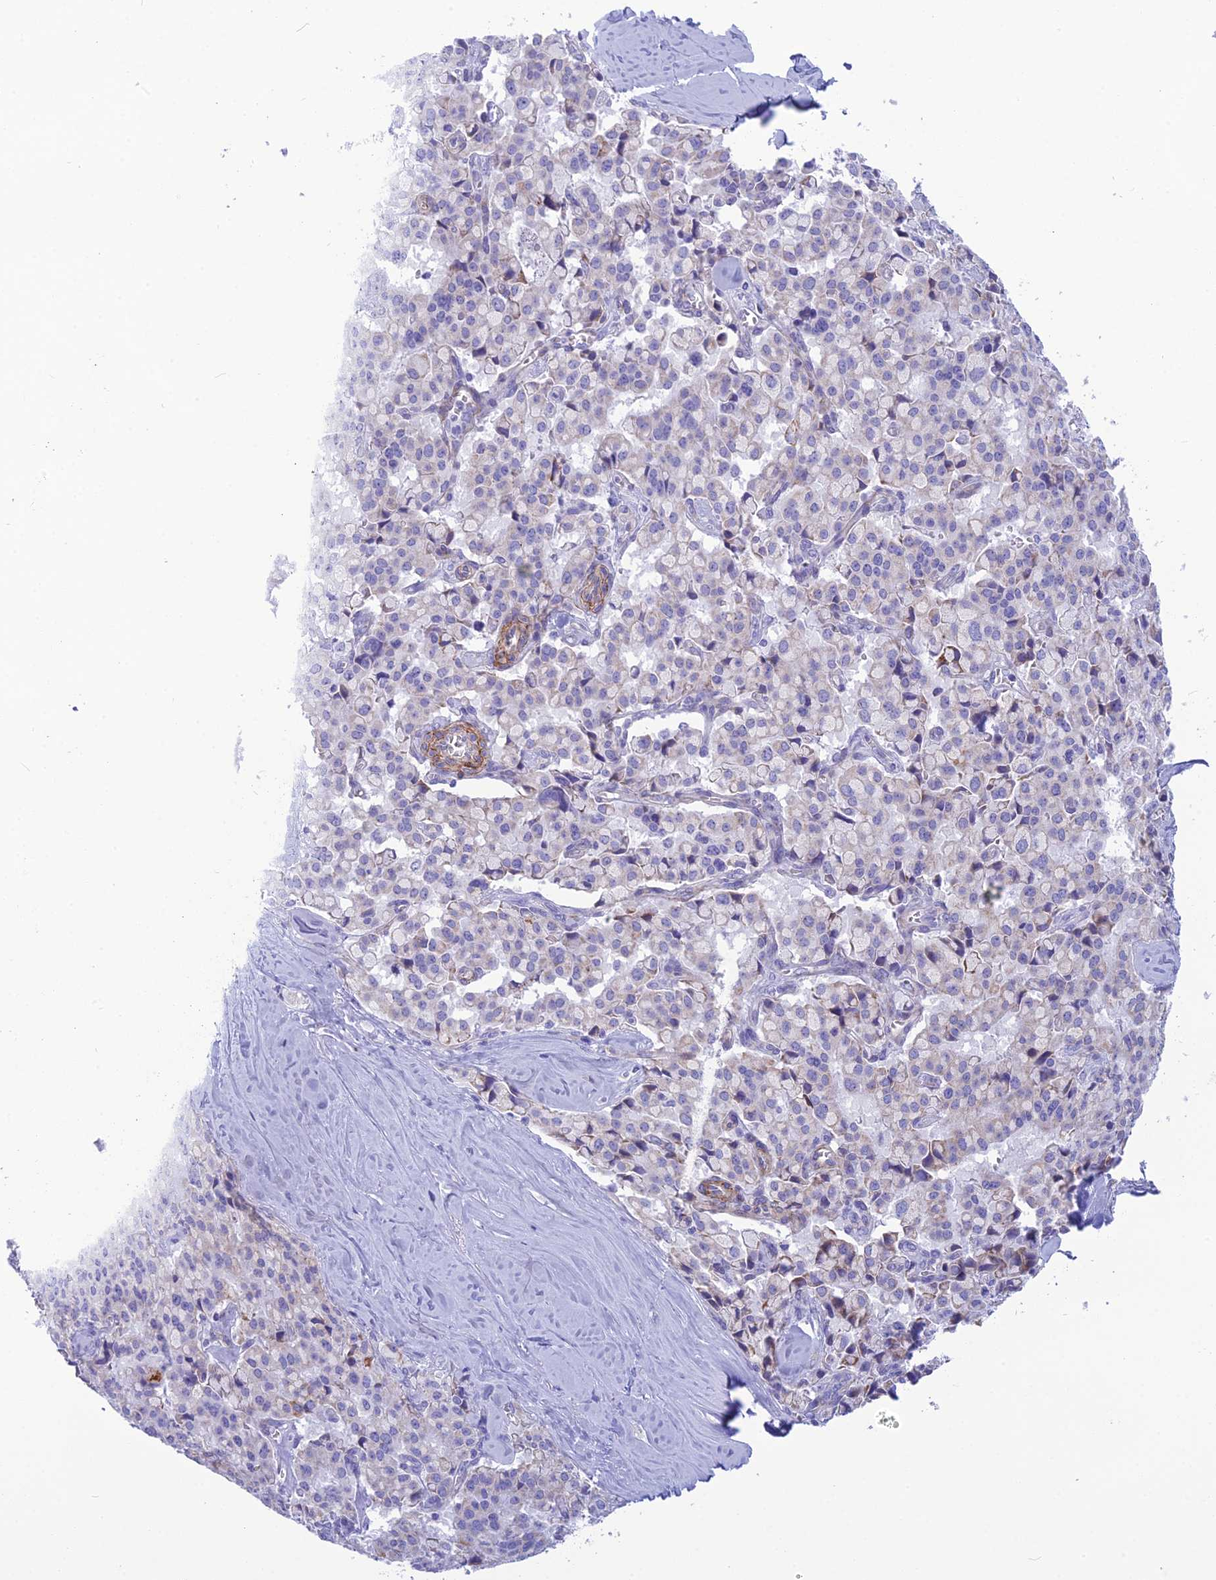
{"staining": {"intensity": "weak", "quantity": "<25%", "location": "cytoplasmic/membranous"}, "tissue": "pancreatic cancer", "cell_type": "Tumor cells", "image_type": "cancer", "snomed": [{"axis": "morphology", "description": "Adenocarcinoma, NOS"}, {"axis": "topography", "description": "Pancreas"}], "caption": "Adenocarcinoma (pancreatic) stained for a protein using immunohistochemistry demonstrates no positivity tumor cells.", "gene": "POMGNT1", "patient": {"sex": "male", "age": 65}}